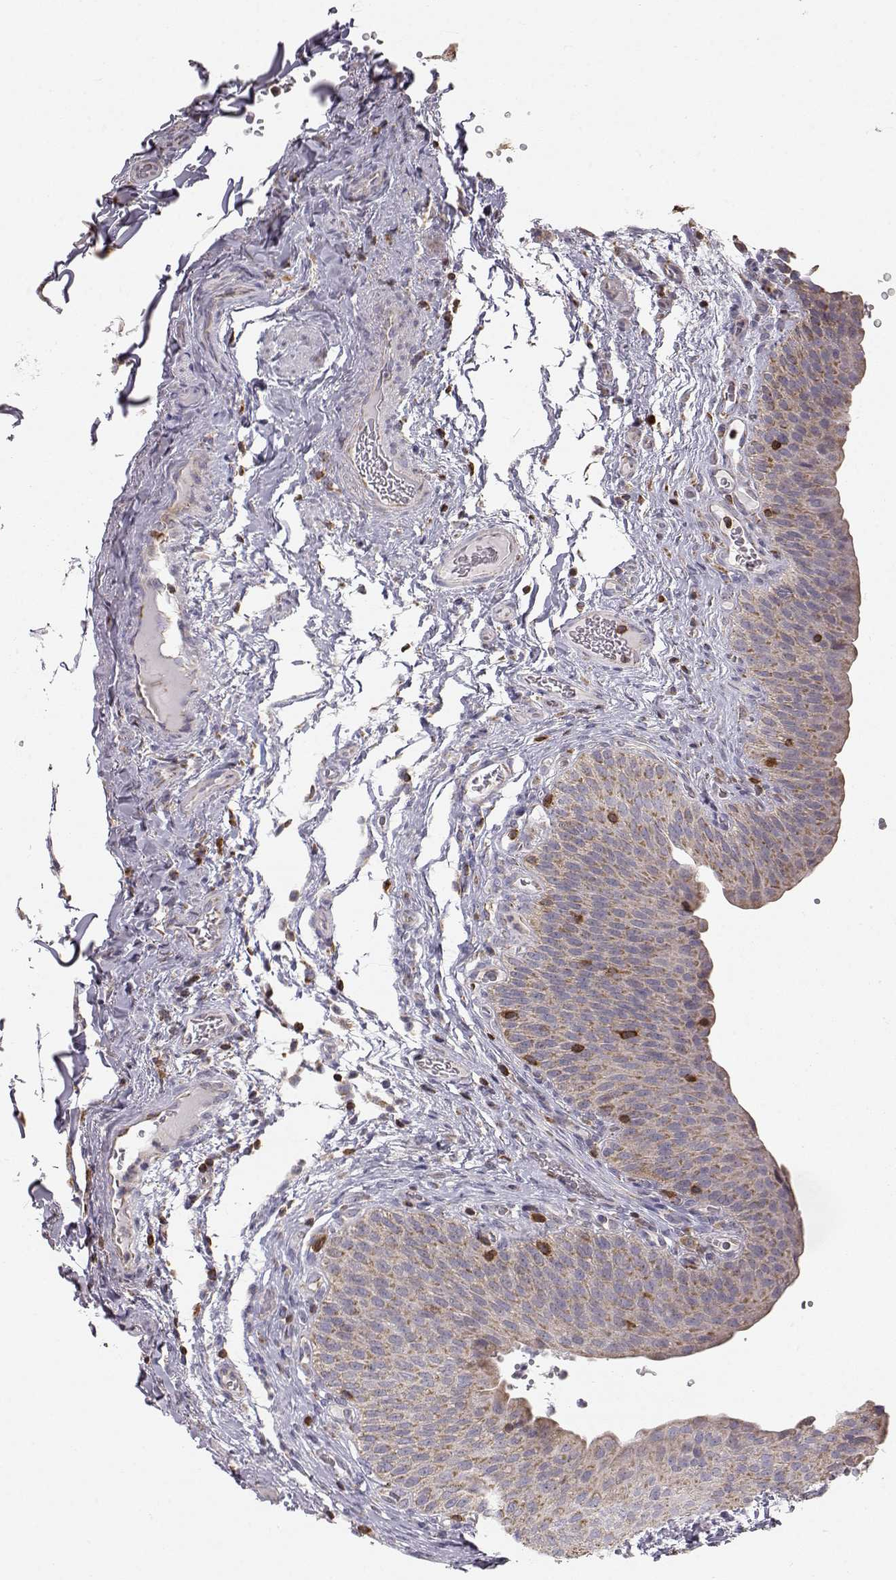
{"staining": {"intensity": "weak", "quantity": ">75%", "location": "cytoplasmic/membranous"}, "tissue": "urinary bladder", "cell_type": "Urothelial cells", "image_type": "normal", "snomed": [{"axis": "morphology", "description": "Normal tissue, NOS"}, {"axis": "topography", "description": "Urinary bladder"}], "caption": "Protein analysis of unremarkable urinary bladder exhibits weak cytoplasmic/membranous expression in about >75% of urothelial cells. The protein of interest is shown in brown color, while the nuclei are stained blue.", "gene": "GRAP2", "patient": {"sex": "male", "age": 66}}